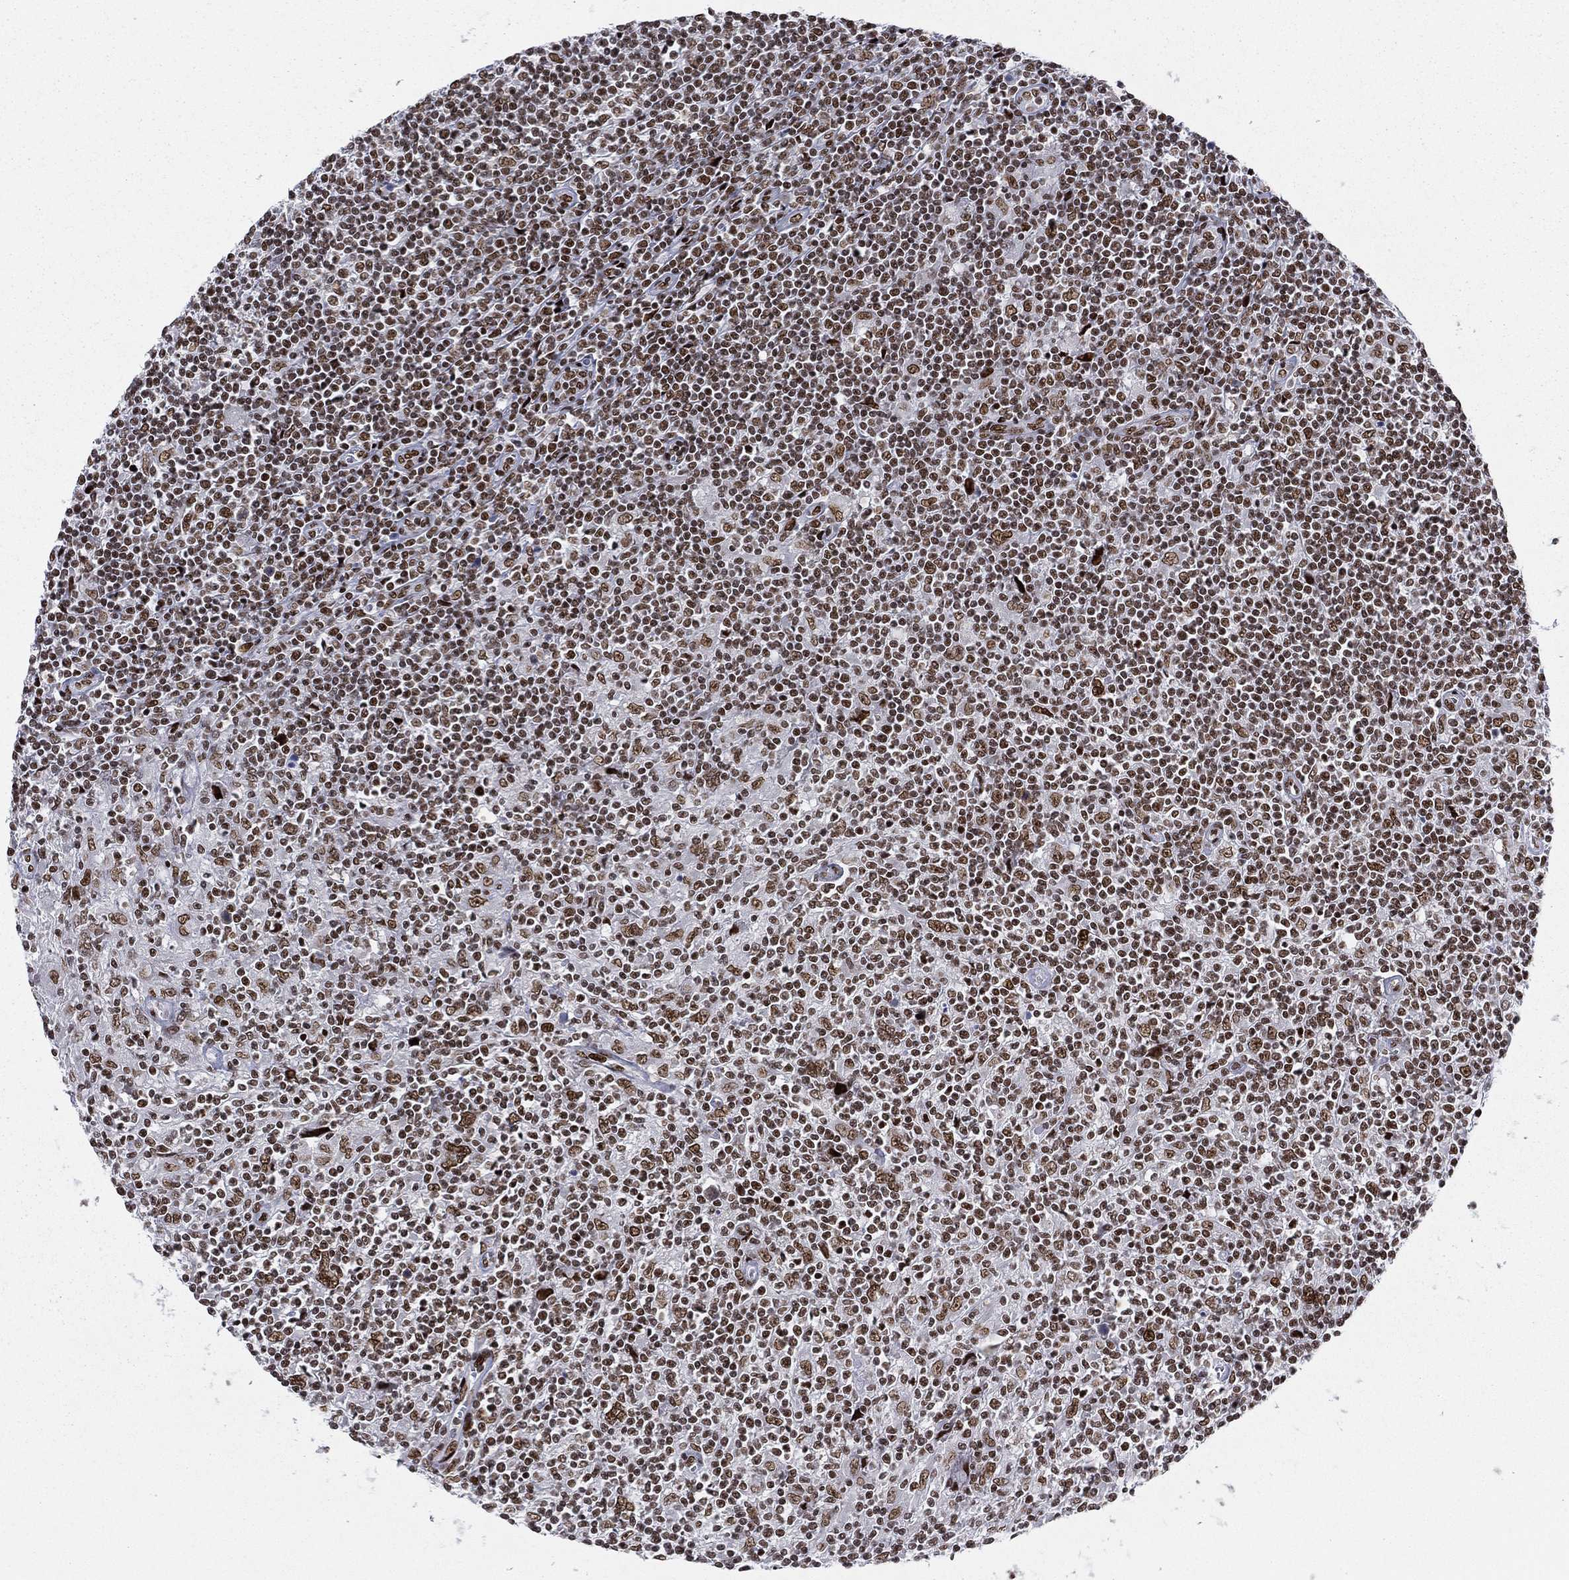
{"staining": {"intensity": "moderate", "quantity": ">75%", "location": "nuclear"}, "tissue": "lymphoma", "cell_type": "Tumor cells", "image_type": "cancer", "snomed": [{"axis": "morphology", "description": "Hodgkin's disease, NOS"}, {"axis": "topography", "description": "Lymph node"}], "caption": "The photomicrograph shows staining of lymphoma, revealing moderate nuclear protein staining (brown color) within tumor cells.", "gene": "RTF1", "patient": {"sex": "male", "age": 40}}